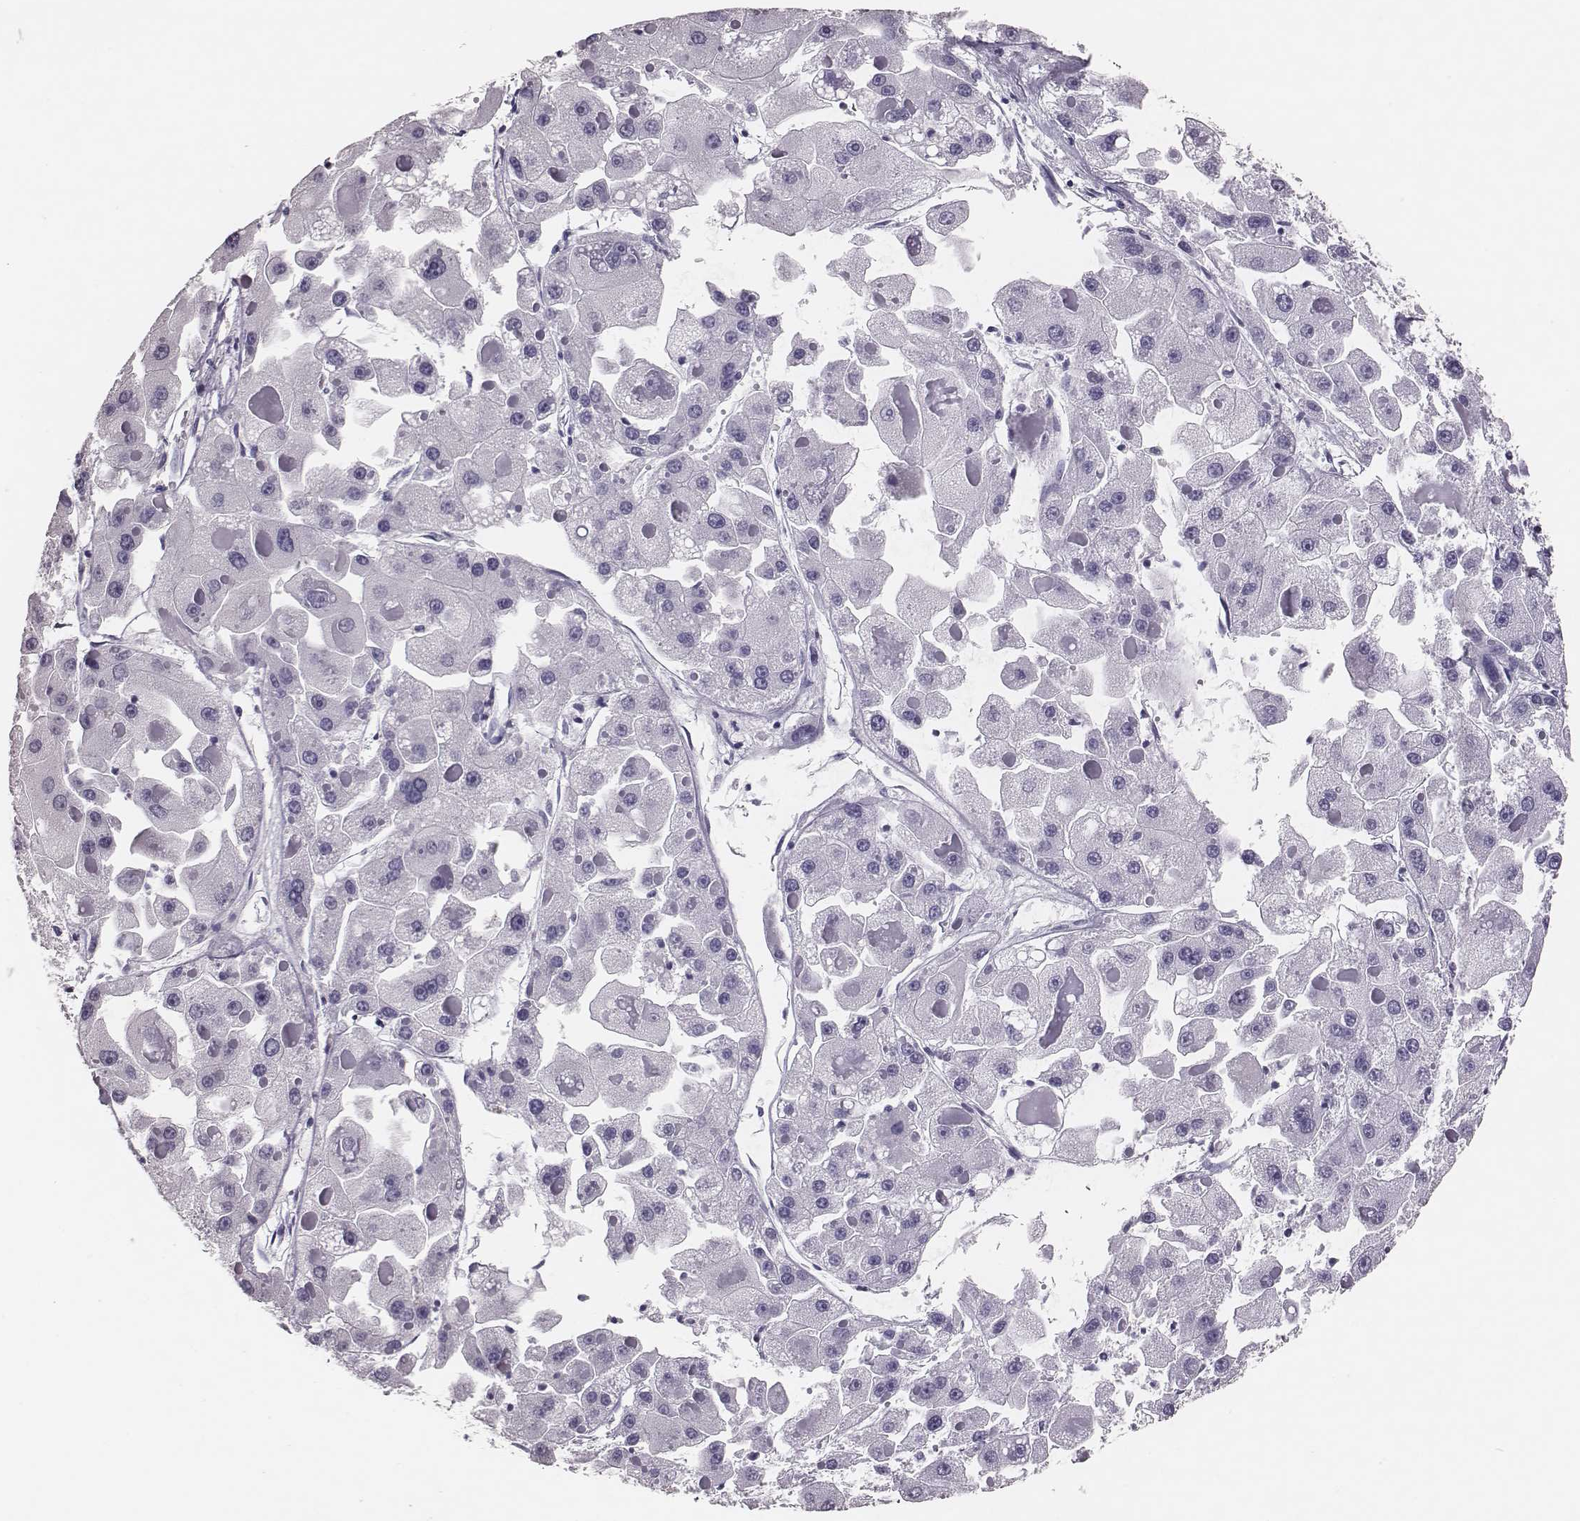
{"staining": {"intensity": "negative", "quantity": "none", "location": "none"}, "tissue": "liver cancer", "cell_type": "Tumor cells", "image_type": "cancer", "snomed": [{"axis": "morphology", "description": "Carcinoma, Hepatocellular, NOS"}, {"axis": "topography", "description": "Liver"}], "caption": "High power microscopy image of an immunohistochemistry photomicrograph of liver hepatocellular carcinoma, revealing no significant expression in tumor cells. (DAB immunohistochemistry, high magnification).", "gene": "H1-6", "patient": {"sex": "female", "age": 73}}